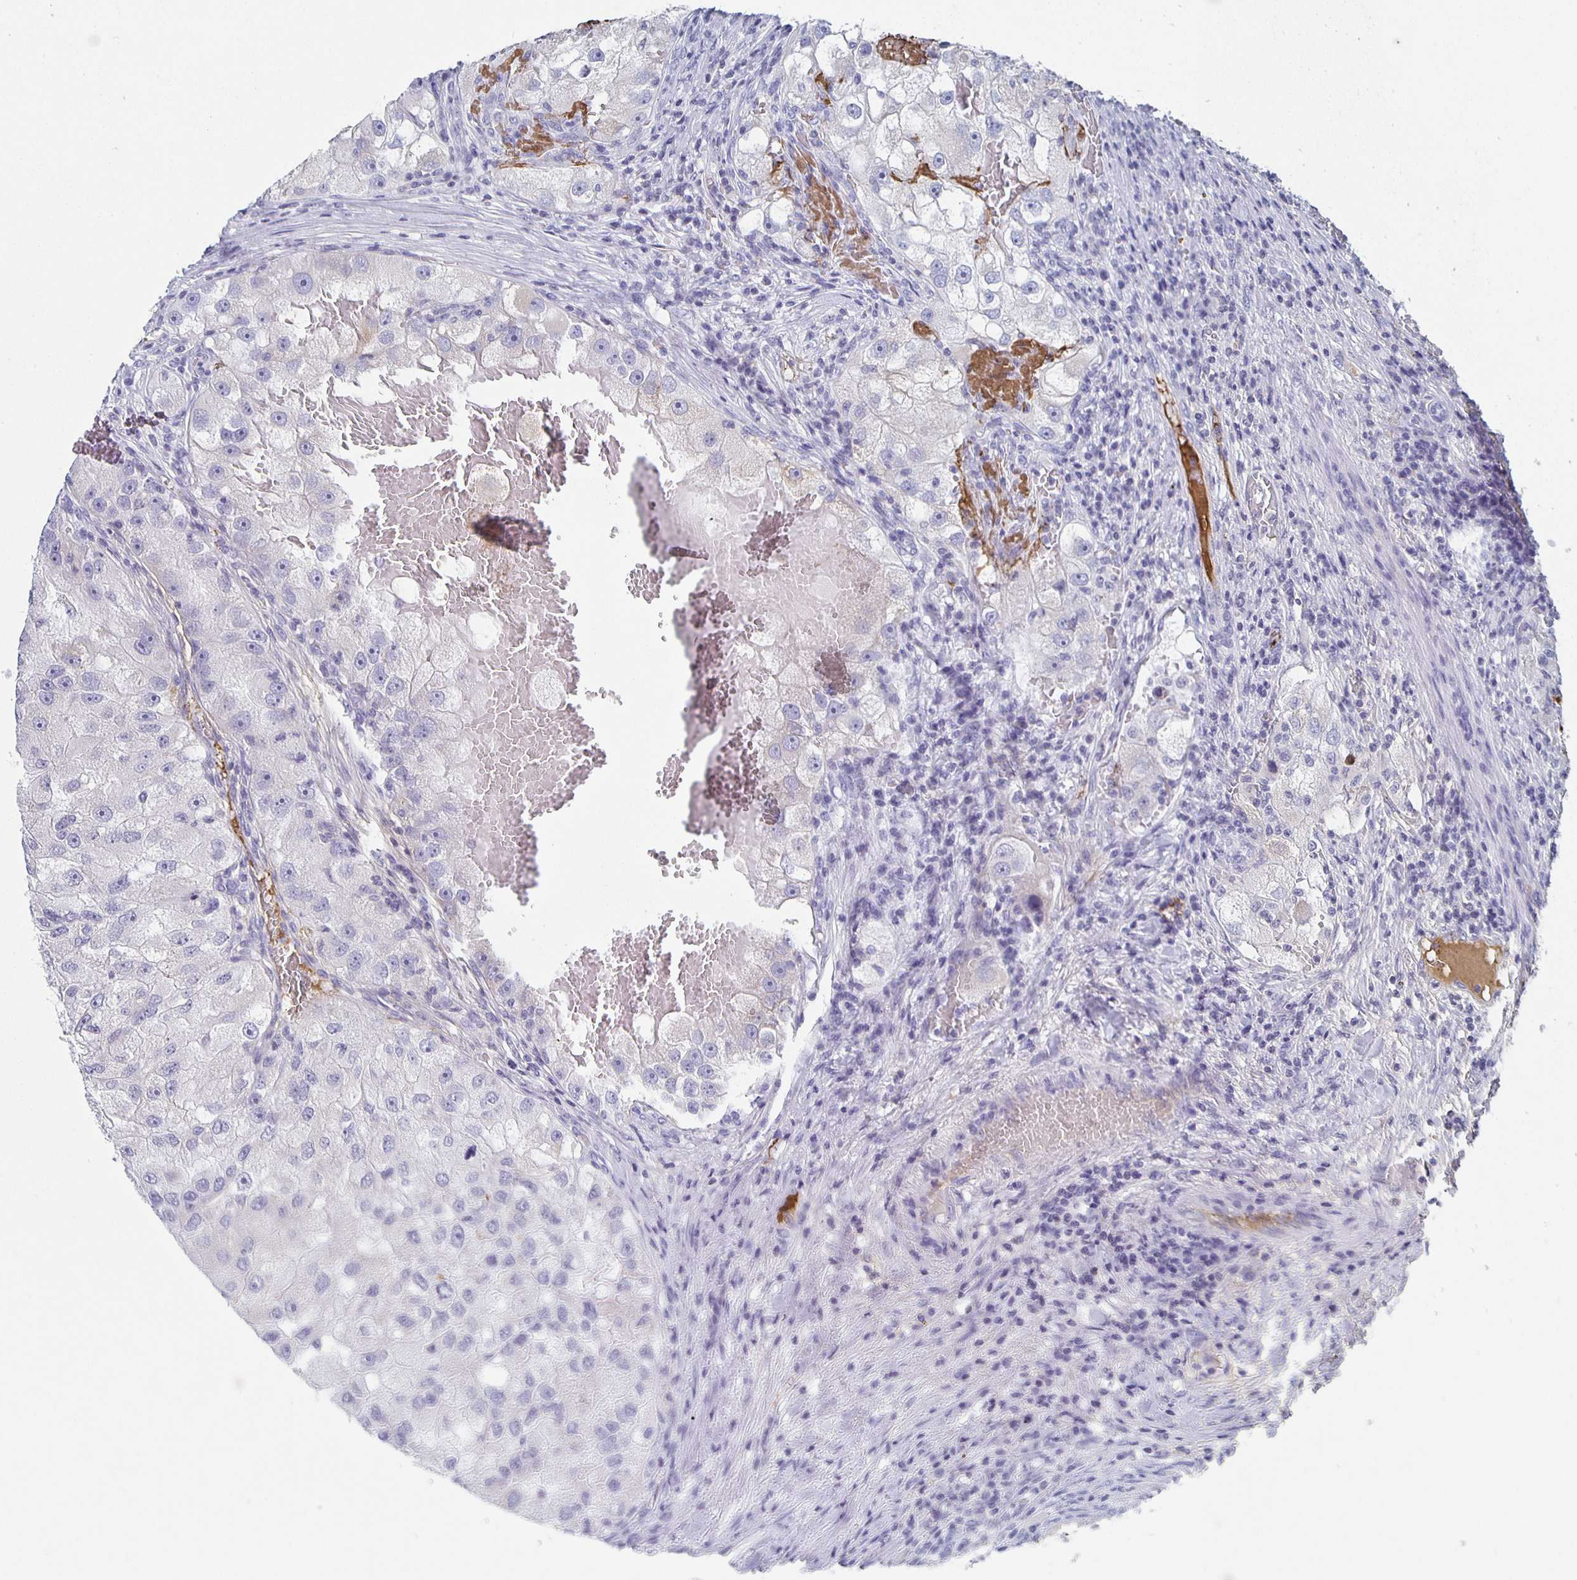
{"staining": {"intensity": "negative", "quantity": "none", "location": "none"}, "tissue": "renal cancer", "cell_type": "Tumor cells", "image_type": "cancer", "snomed": [{"axis": "morphology", "description": "Adenocarcinoma, NOS"}, {"axis": "topography", "description": "Kidney"}], "caption": "Immunohistochemistry (IHC) histopathology image of neoplastic tissue: human renal adenocarcinoma stained with DAB (3,3'-diaminobenzidine) shows no significant protein positivity in tumor cells.", "gene": "FGA", "patient": {"sex": "male", "age": 63}}